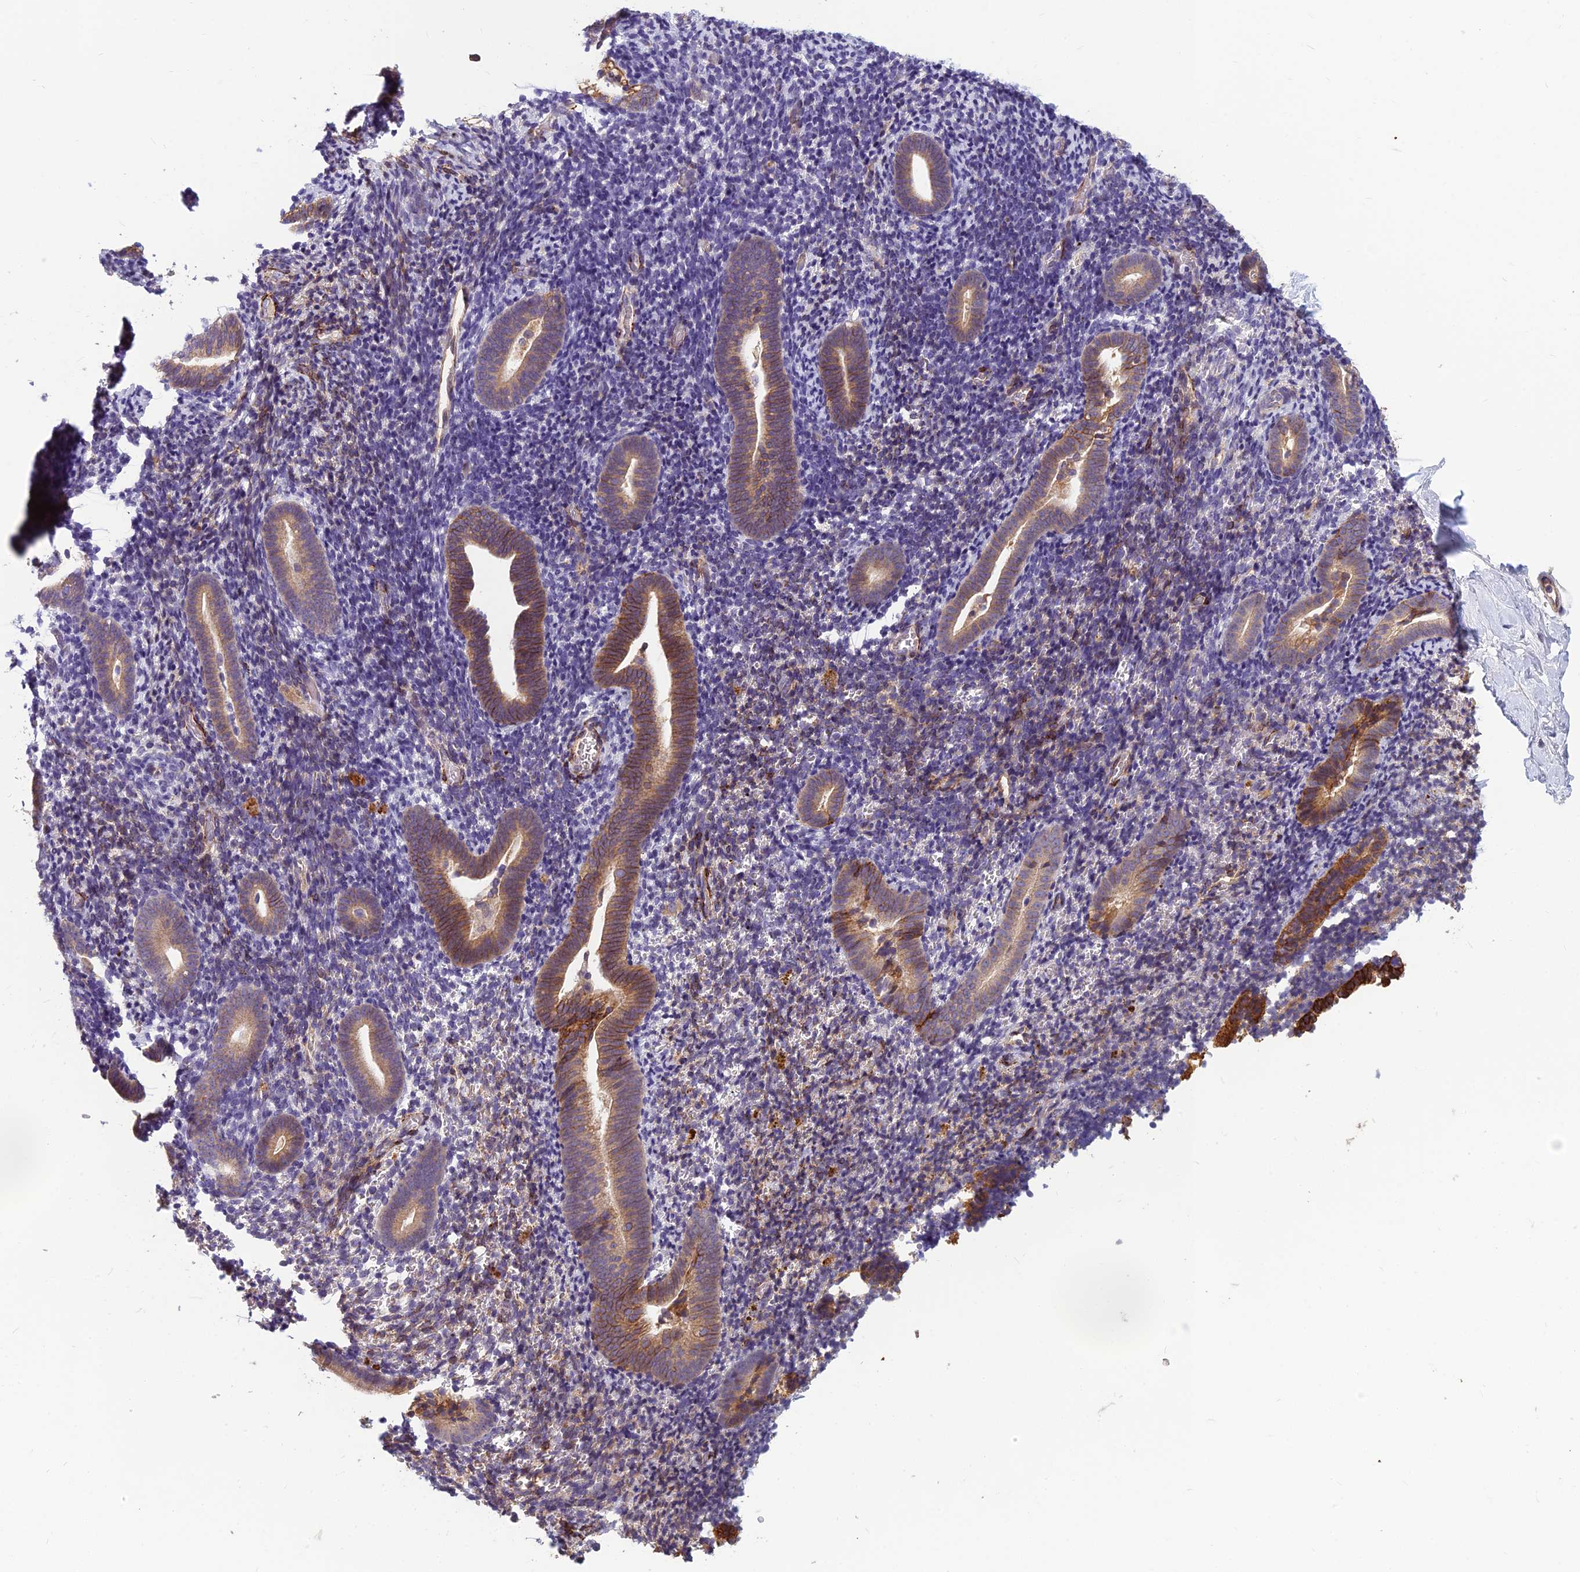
{"staining": {"intensity": "moderate", "quantity": "<25%", "location": "cytoplasmic/membranous"}, "tissue": "endometrium", "cell_type": "Cells in endometrial stroma", "image_type": "normal", "snomed": [{"axis": "morphology", "description": "Normal tissue, NOS"}, {"axis": "topography", "description": "Endometrium"}], "caption": "High-power microscopy captured an immunohistochemistry image of benign endometrium, revealing moderate cytoplasmic/membranous positivity in about <25% of cells in endometrial stroma.", "gene": "TSPAN15", "patient": {"sex": "female", "age": 51}}